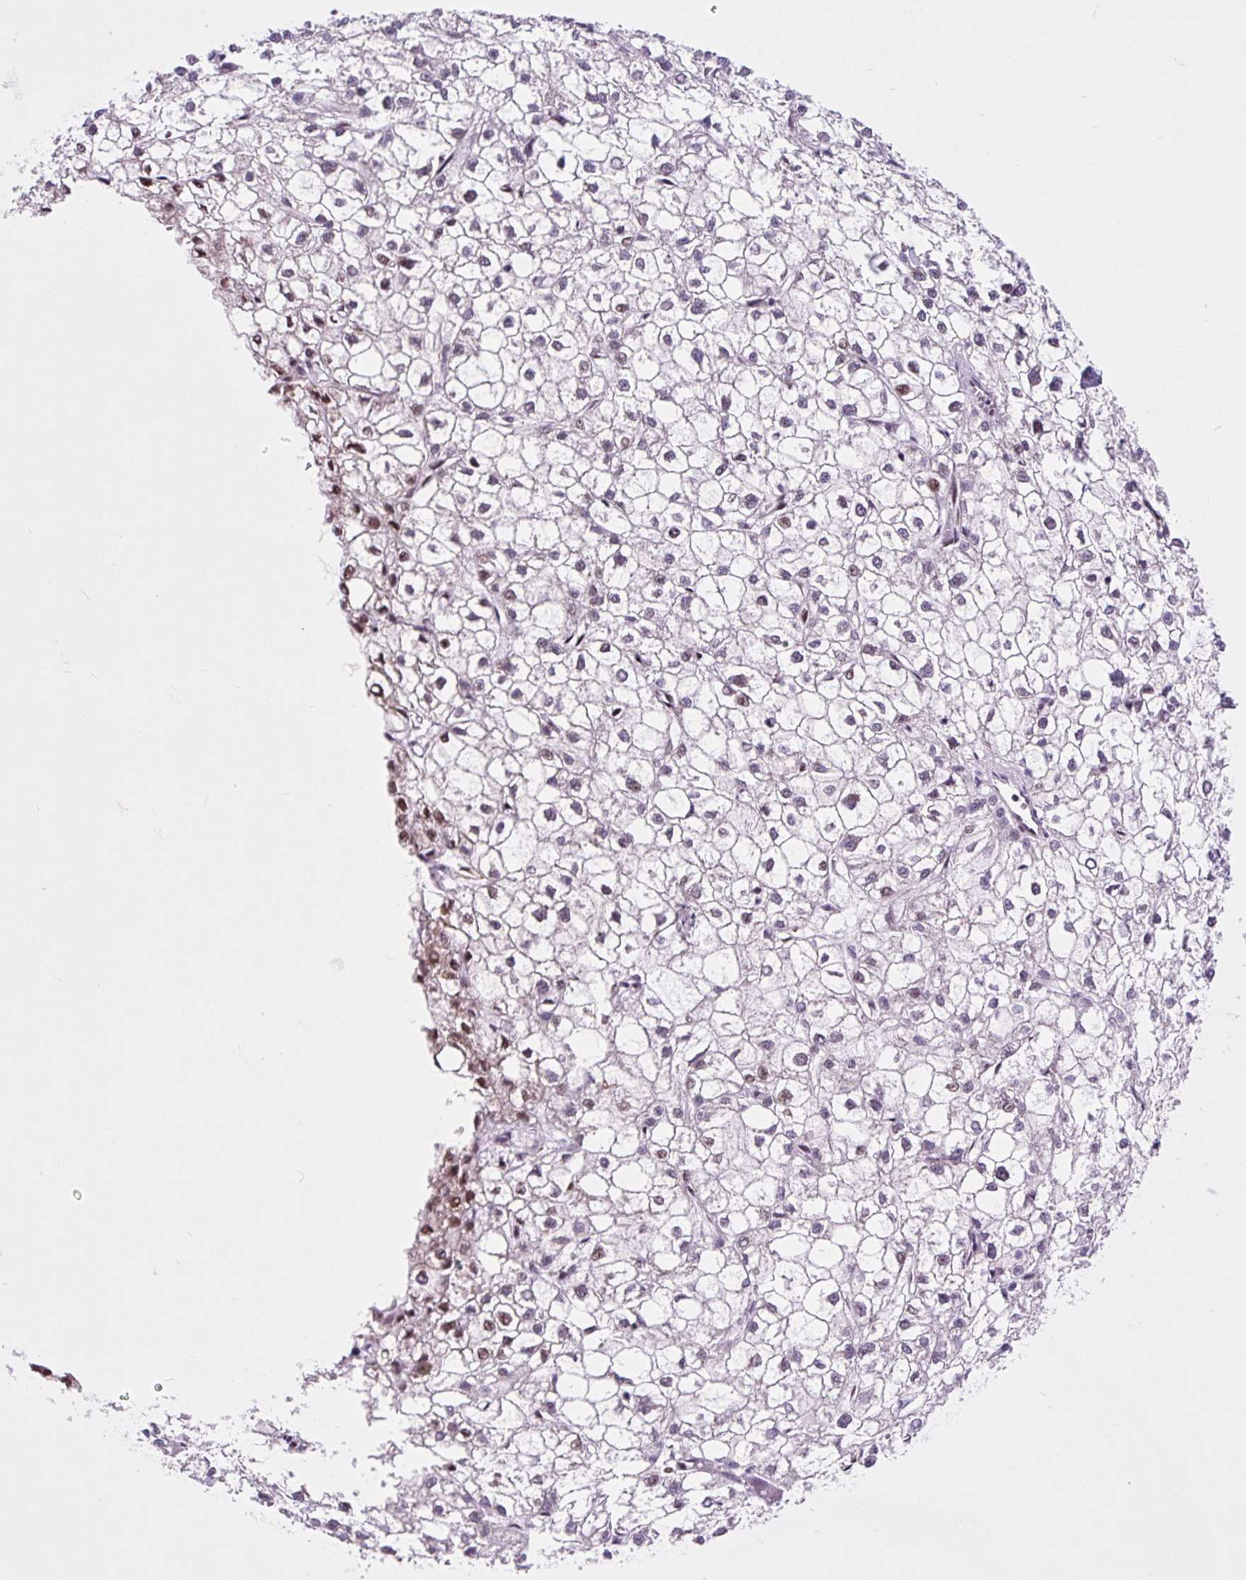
{"staining": {"intensity": "moderate", "quantity": "<25%", "location": "nuclear"}, "tissue": "liver cancer", "cell_type": "Tumor cells", "image_type": "cancer", "snomed": [{"axis": "morphology", "description": "Carcinoma, Hepatocellular, NOS"}, {"axis": "topography", "description": "Liver"}], "caption": "Human liver cancer (hepatocellular carcinoma) stained for a protein (brown) reveals moderate nuclear positive staining in about <25% of tumor cells.", "gene": "CLK2", "patient": {"sex": "female", "age": 43}}